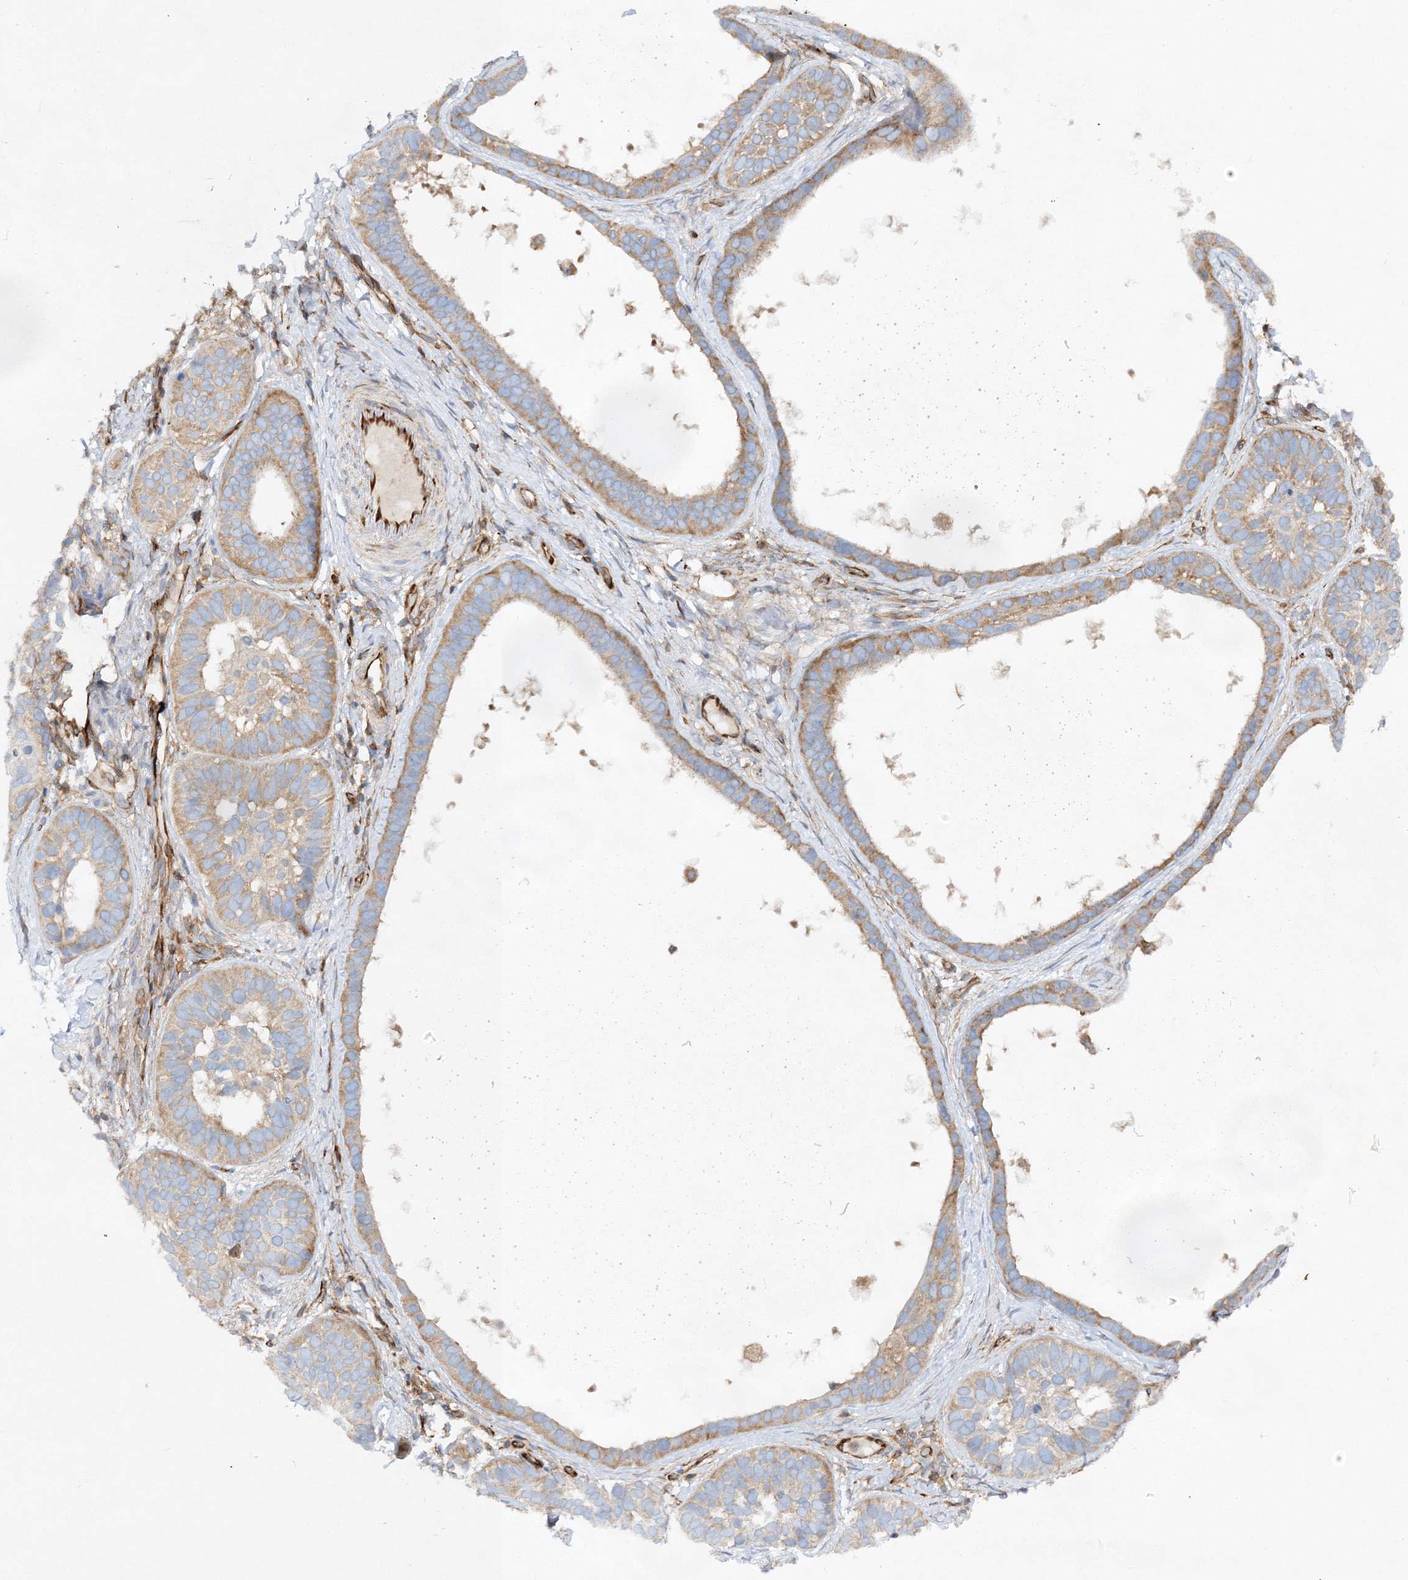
{"staining": {"intensity": "moderate", "quantity": ">75%", "location": "cytoplasmic/membranous"}, "tissue": "skin cancer", "cell_type": "Tumor cells", "image_type": "cancer", "snomed": [{"axis": "morphology", "description": "Basal cell carcinoma"}, {"axis": "topography", "description": "Skin"}], "caption": "Moderate cytoplasmic/membranous staining is seen in approximately >75% of tumor cells in skin cancer (basal cell carcinoma). (IHC, brightfield microscopy, high magnification).", "gene": "WDR37", "patient": {"sex": "male", "age": 62}}